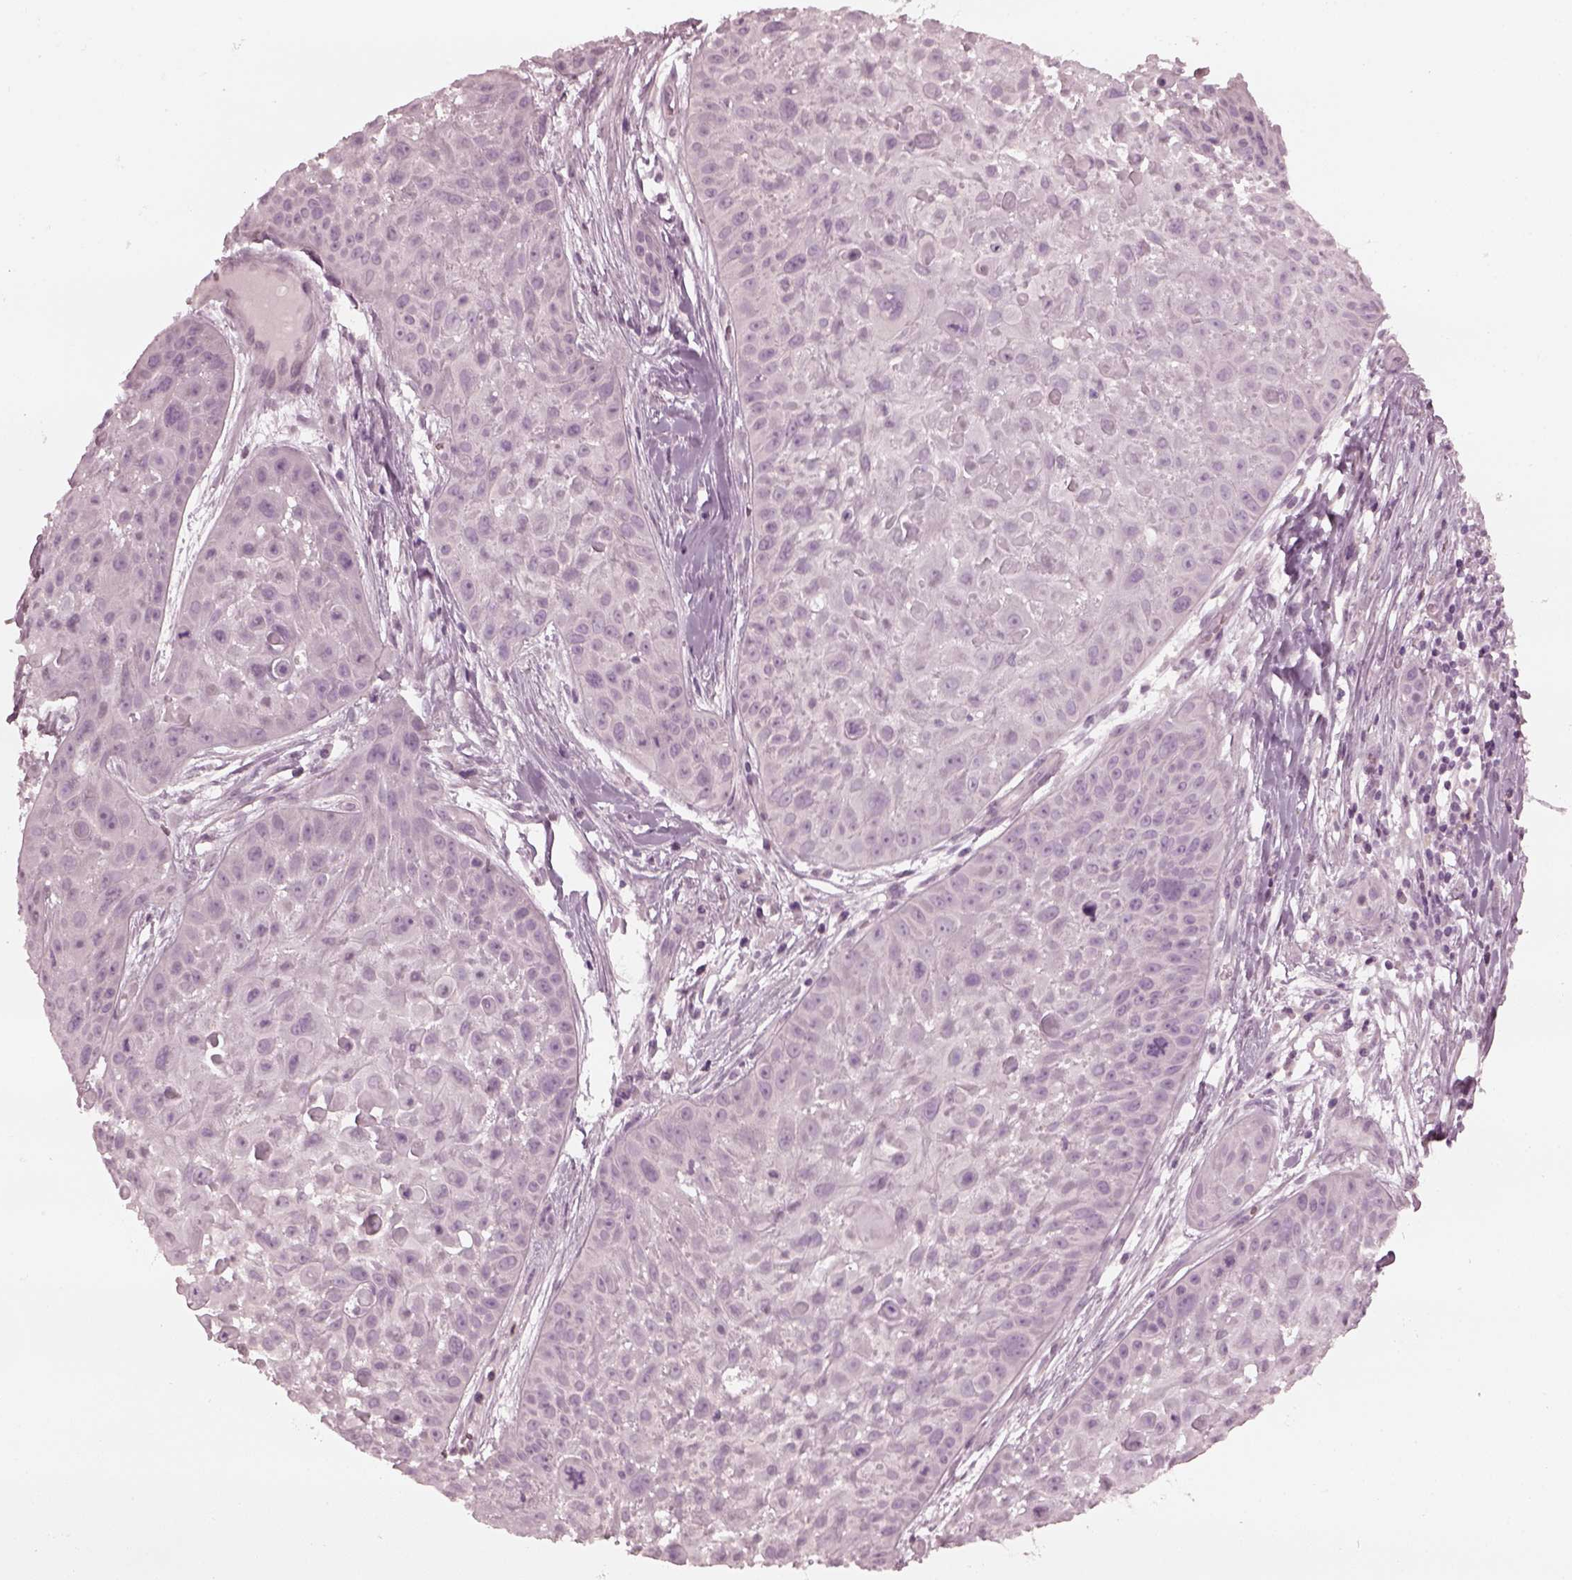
{"staining": {"intensity": "negative", "quantity": "none", "location": "none"}, "tissue": "skin cancer", "cell_type": "Tumor cells", "image_type": "cancer", "snomed": [{"axis": "morphology", "description": "Squamous cell carcinoma, NOS"}, {"axis": "topography", "description": "Skin"}, {"axis": "topography", "description": "Anal"}], "caption": "The histopathology image exhibits no significant staining in tumor cells of skin cancer. The staining was performed using DAB (3,3'-diaminobenzidine) to visualize the protein expression in brown, while the nuclei were stained in blue with hematoxylin (Magnification: 20x).", "gene": "CCDC170", "patient": {"sex": "female", "age": 75}}